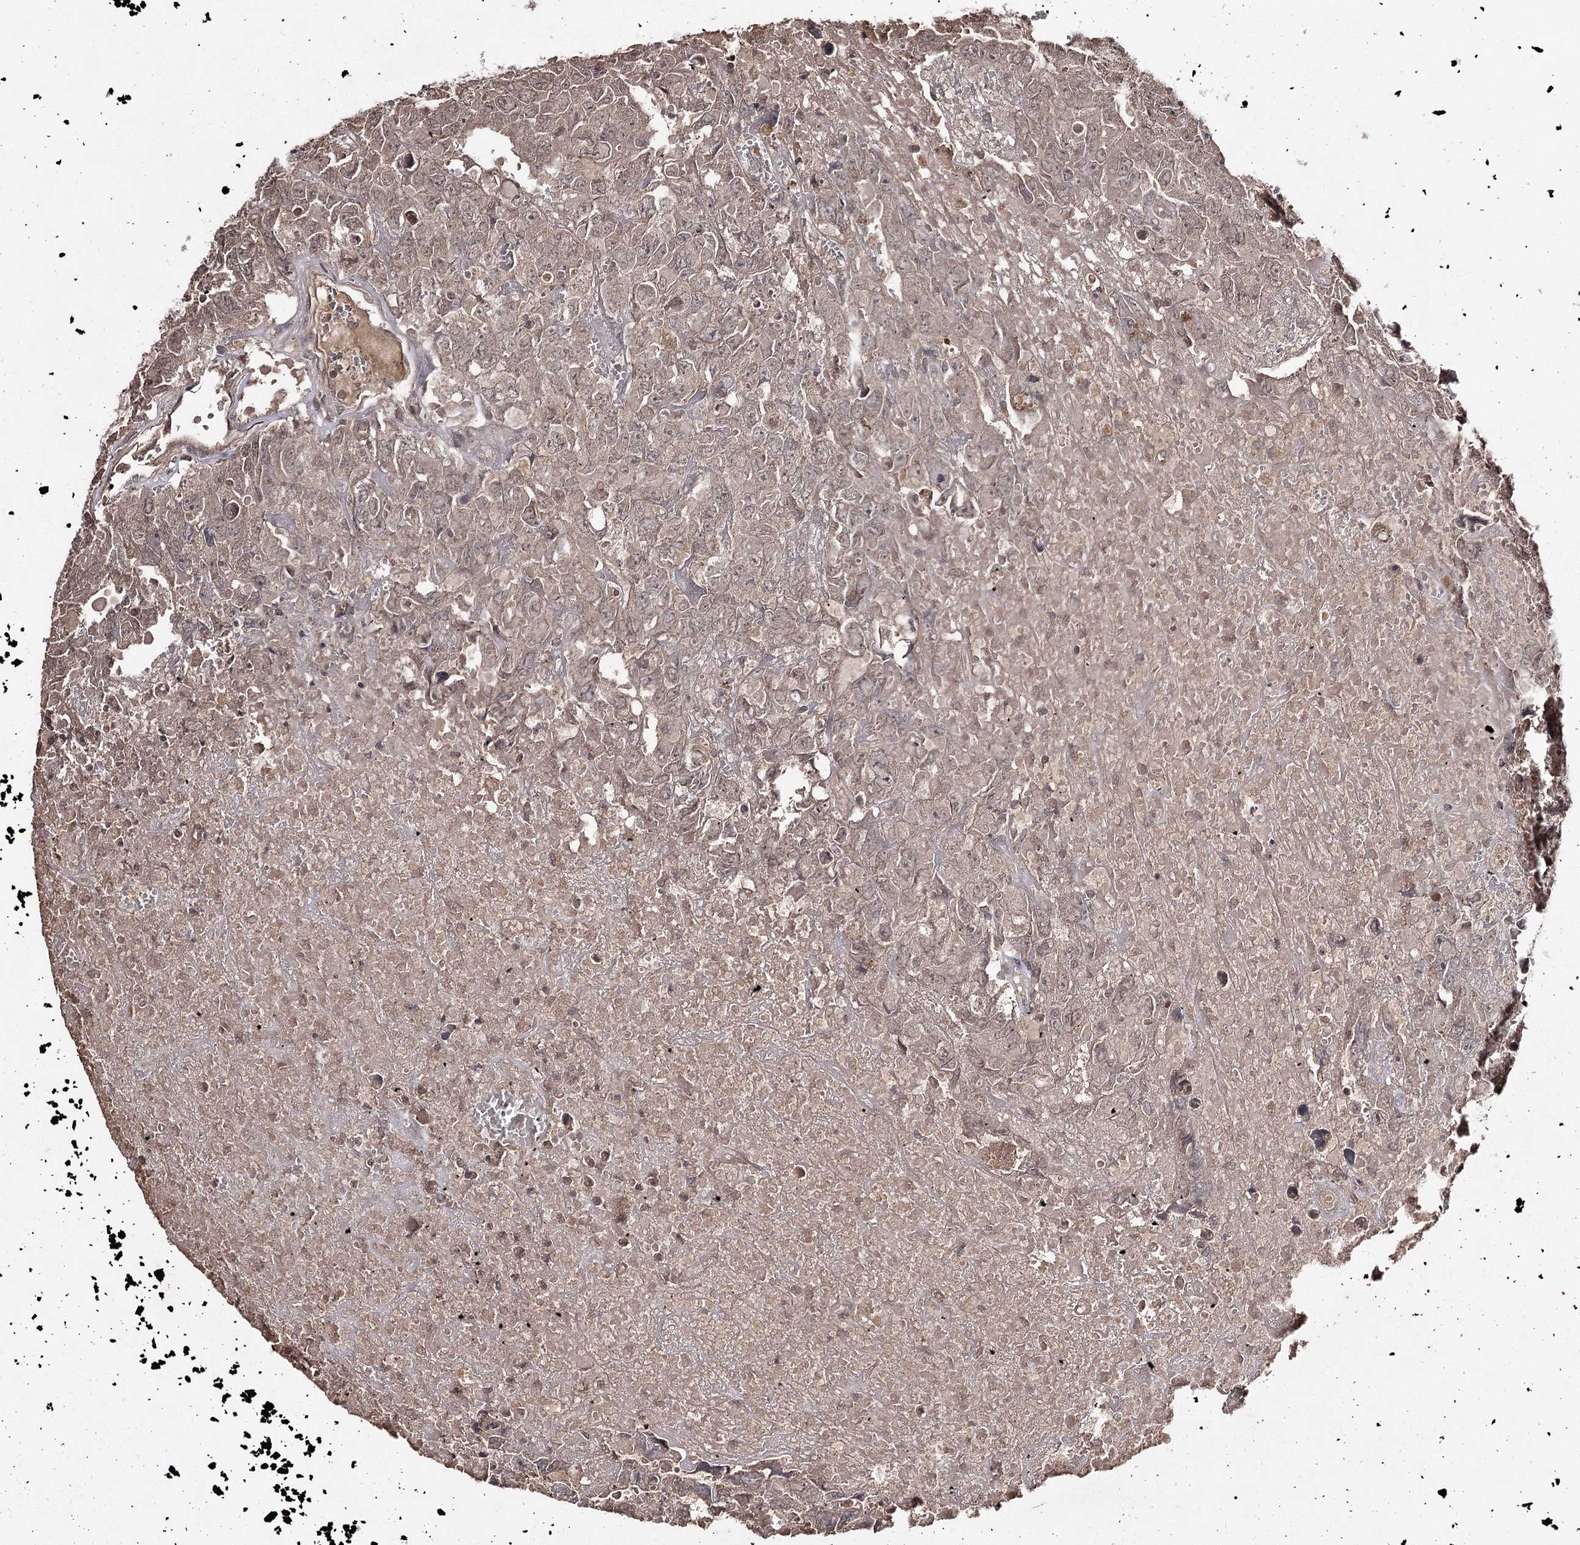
{"staining": {"intensity": "weak", "quantity": "25%-75%", "location": "cytoplasmic/membranous"}, "tissue": "testis cancer", "cell_type": "Tumor cells", "image_type": "cancer", "snomed": [{"axis": "morphology", "description": "Carcinoma, Embryonal, NOS"}, {"axis": "topography", "description": "Testis"}], "caption": "This micrograph exhibits testis embryonal carcinoma stained with immunohistochemistry to label a protein in brown. The cytoplasmic/membranous of tumor cells show weak positivity for the protein. Nuclei are counter-stained blue.", "gene": "SYNGR3", "patient": {"sex": "male", "age": 45}}